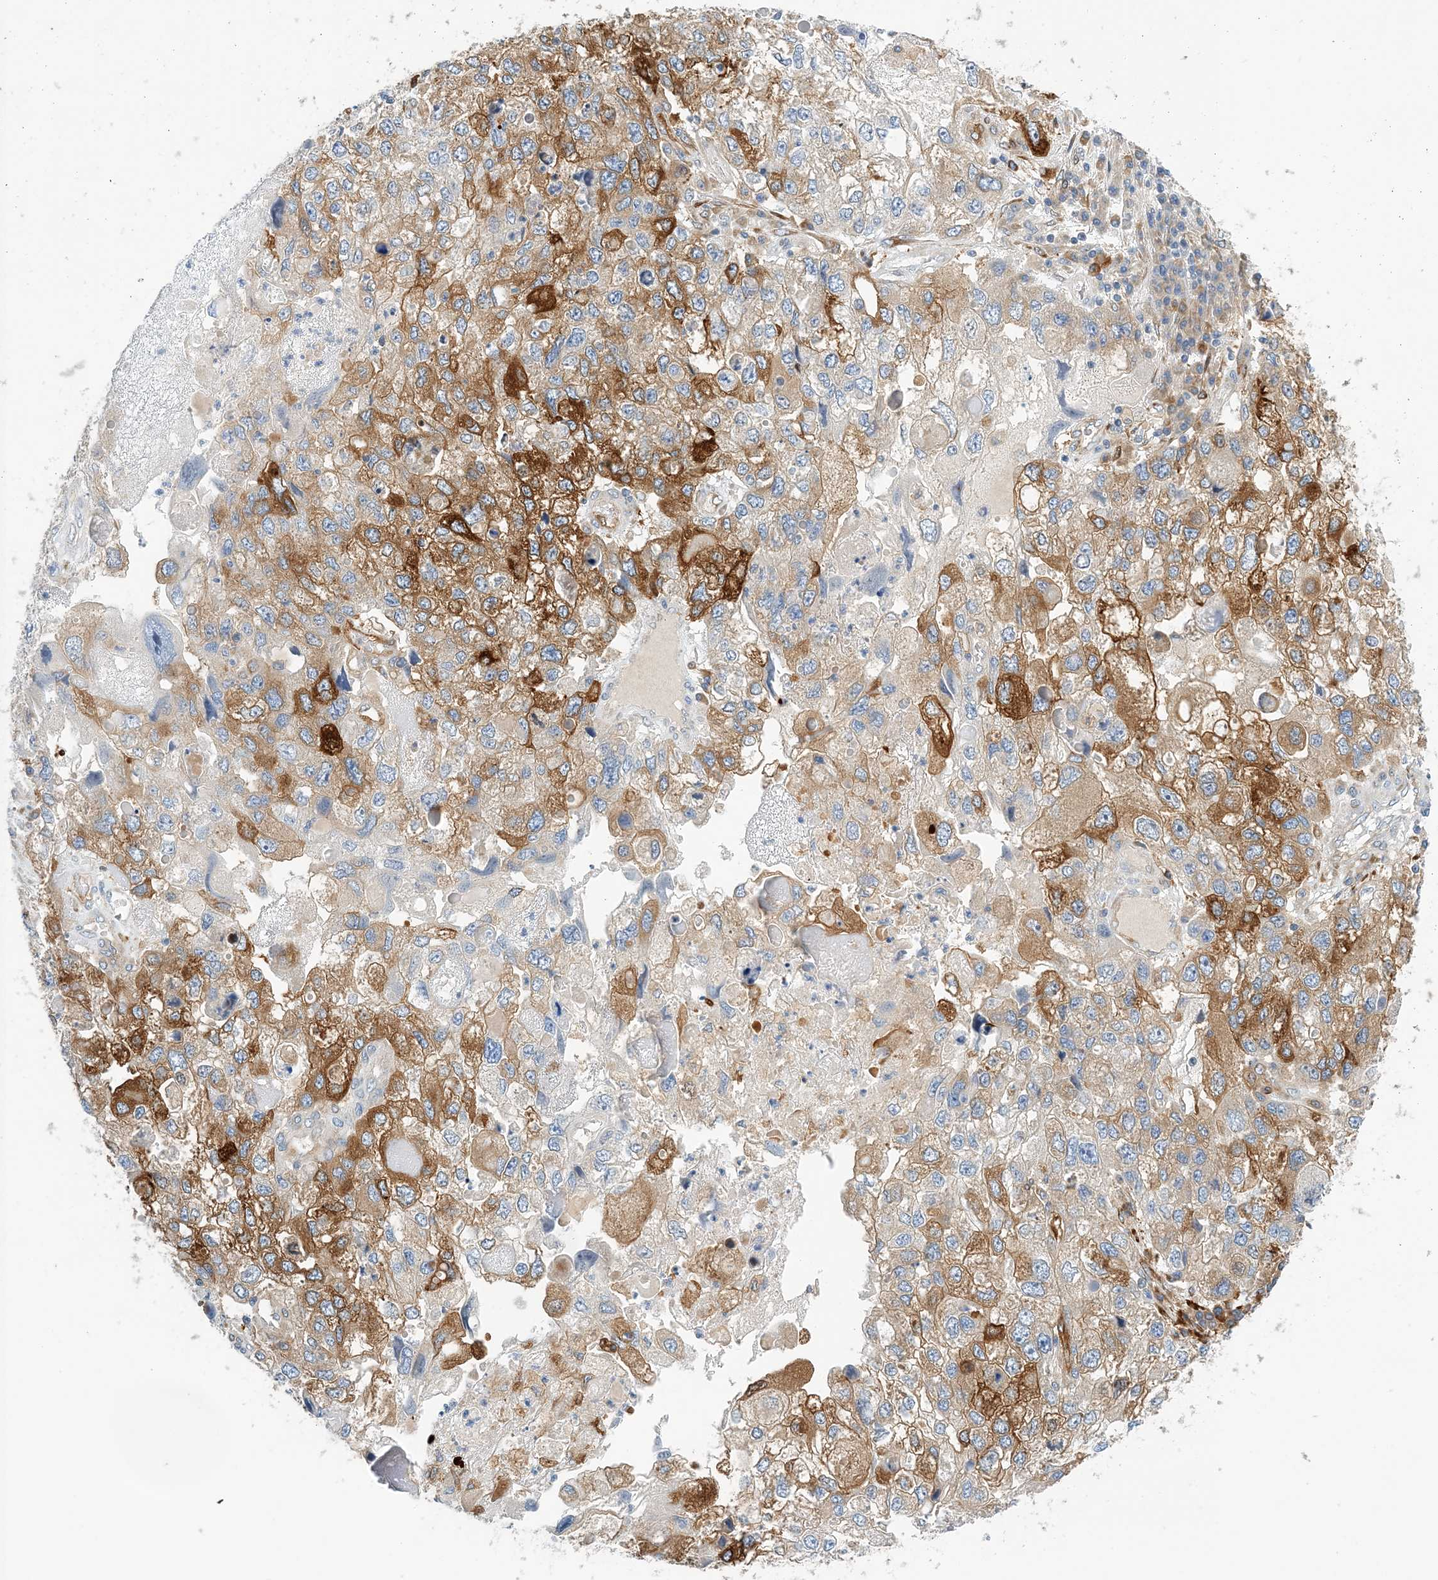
{"staining": {"intensity": "moderate", "quantity": ">75%", "location": "cytoplasmic/membranous"}, "tissue": "endometrial cancer", "cell_type": "Tumor cells", "image_type": "cancer", "snomed": [{"axis": "morphology", "description": "Adenocarcinoma, NOS"}, {"axis": "topography", "description": "Endometrium"}], "caption": "Immunohistochemistry image of human endometrial cancer stained for a protein (brown), which exhibits medium levels of moderate cytoplasmic/membranous expression in about >75% of tumor cells.", "gene": "PCDHA2", "patient": {"sex": "female", "age": 49}}